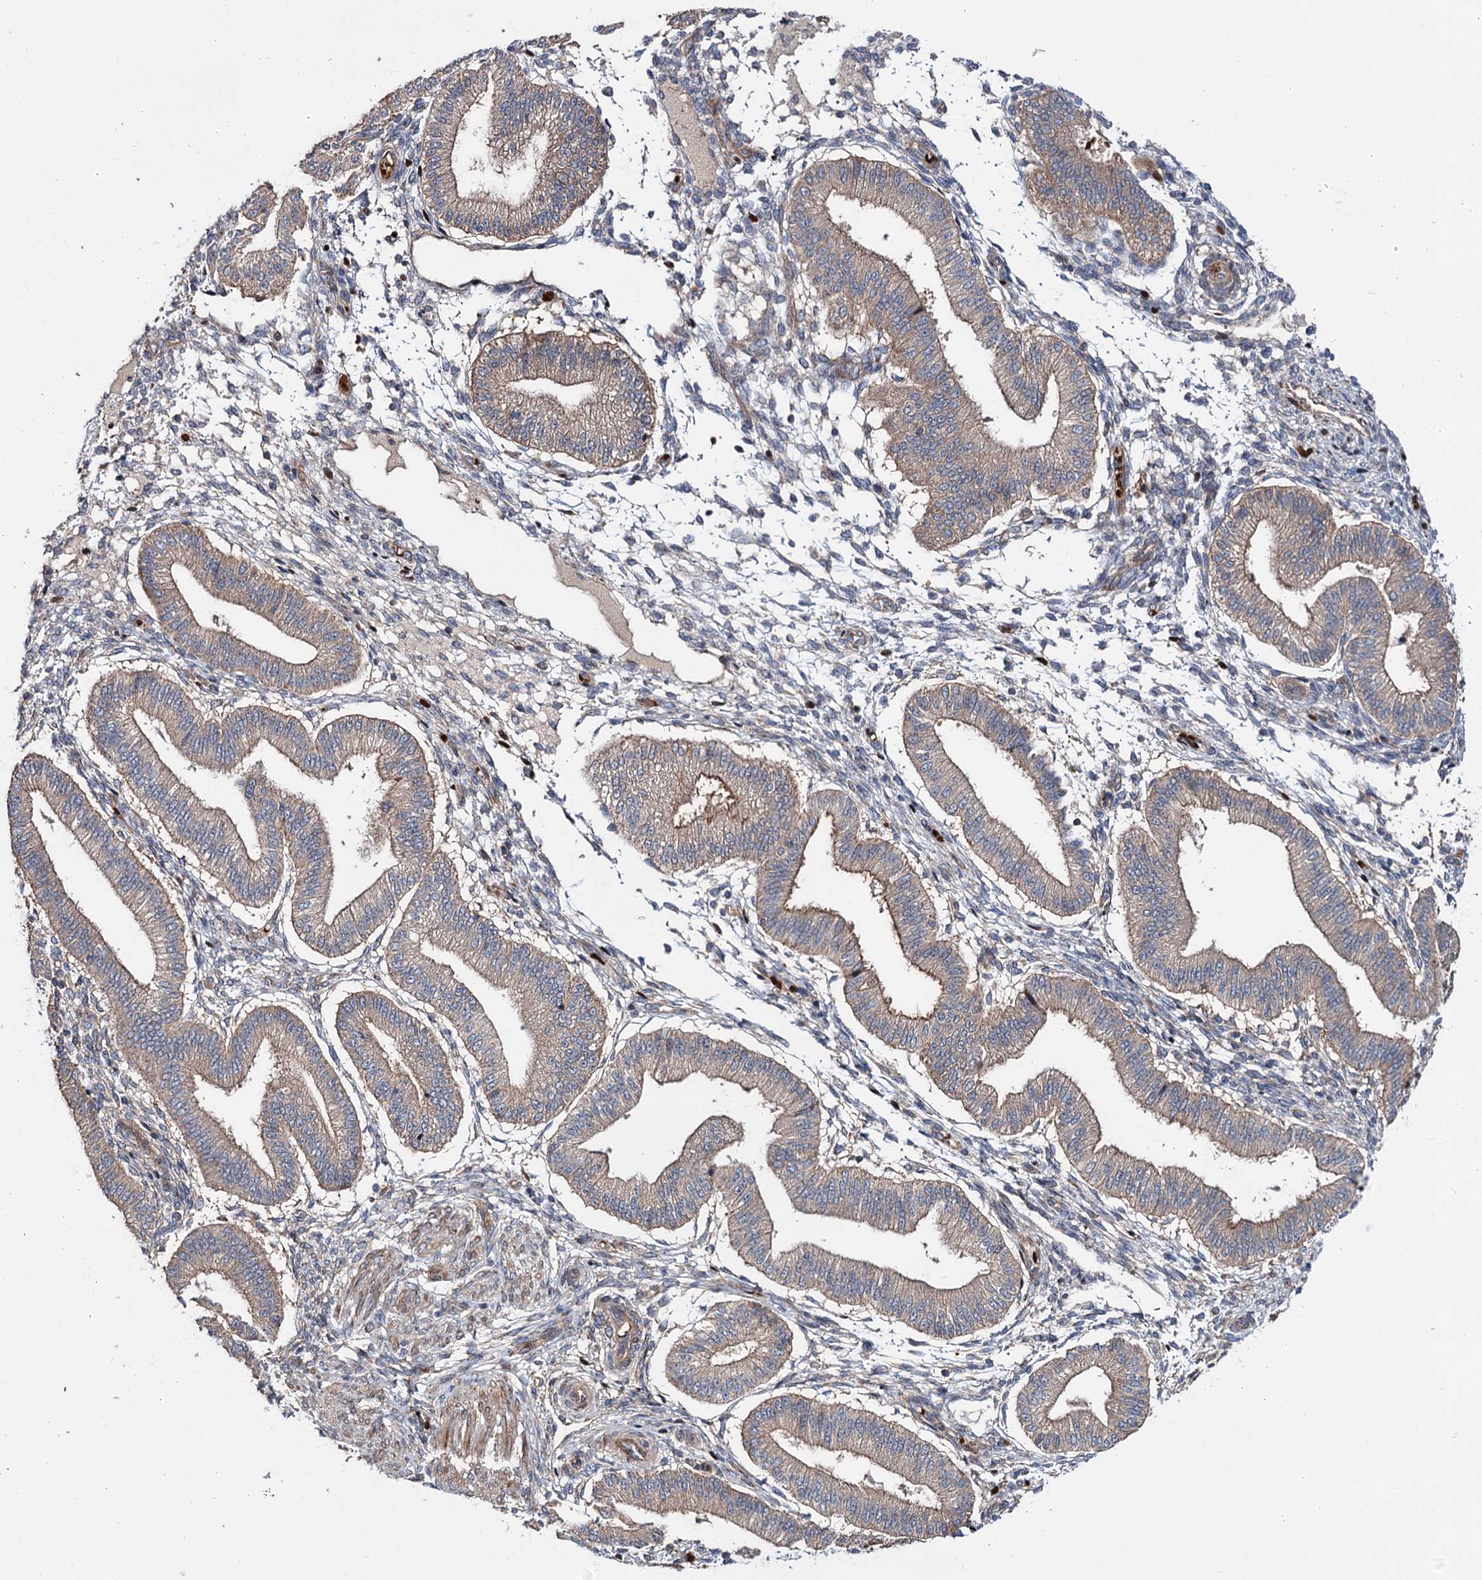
{"staining": {"intensity": "negative", "quantity": "none", "location": "none"}, "tissue": "endometrium", "cell_type": "Cells in endometrial stroma", "image_type": "normal", "snomed": [{"axis": "morphology", "description": "Normal tissue, NOS"}, {"axis": "topography", "description": "Endometrium"}], "caption": "Immunohistochemical staining of unremarkable human endometrium exhibits no significant expression in cells in endometrial stroma. (IHC, brightfield microscopy, high magnification).", "gene": "PTDSS2", "patient": {"sex": "female", "age": 39}}